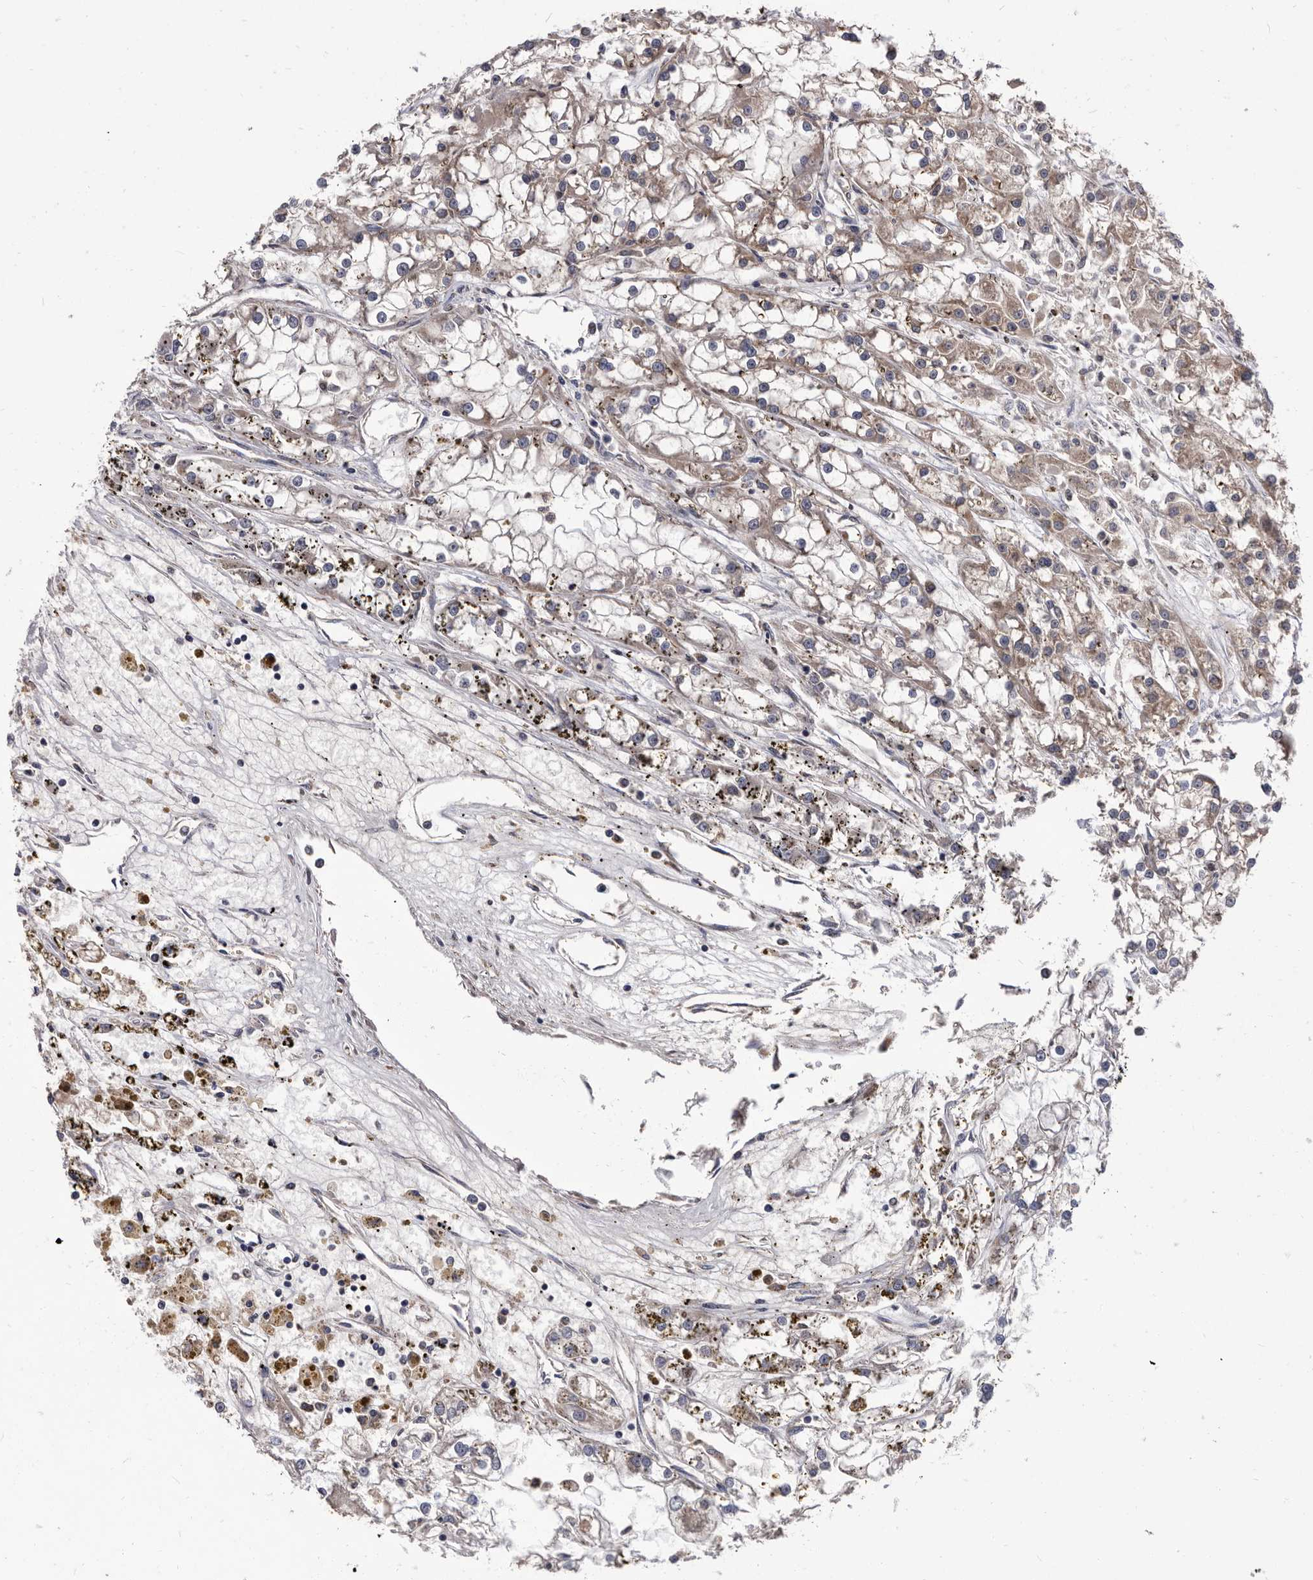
{"staining": {"intensity": "negative", "quantity": "none", "location": "none"}, "tissue": "renal cancer", "cell_type": "Tumor cells", "image_type": "cancer", "snomed": [{"axis": "morphology", "description": "Adenocarcinoma, NOS"}, {"axis": "topography", "description": "Kidney"}], "caption": "There is no significant expression in tumor cells of renal cancer.", "gene": "DTNBP1", "patient": {"sex": "female", "age": 52}}